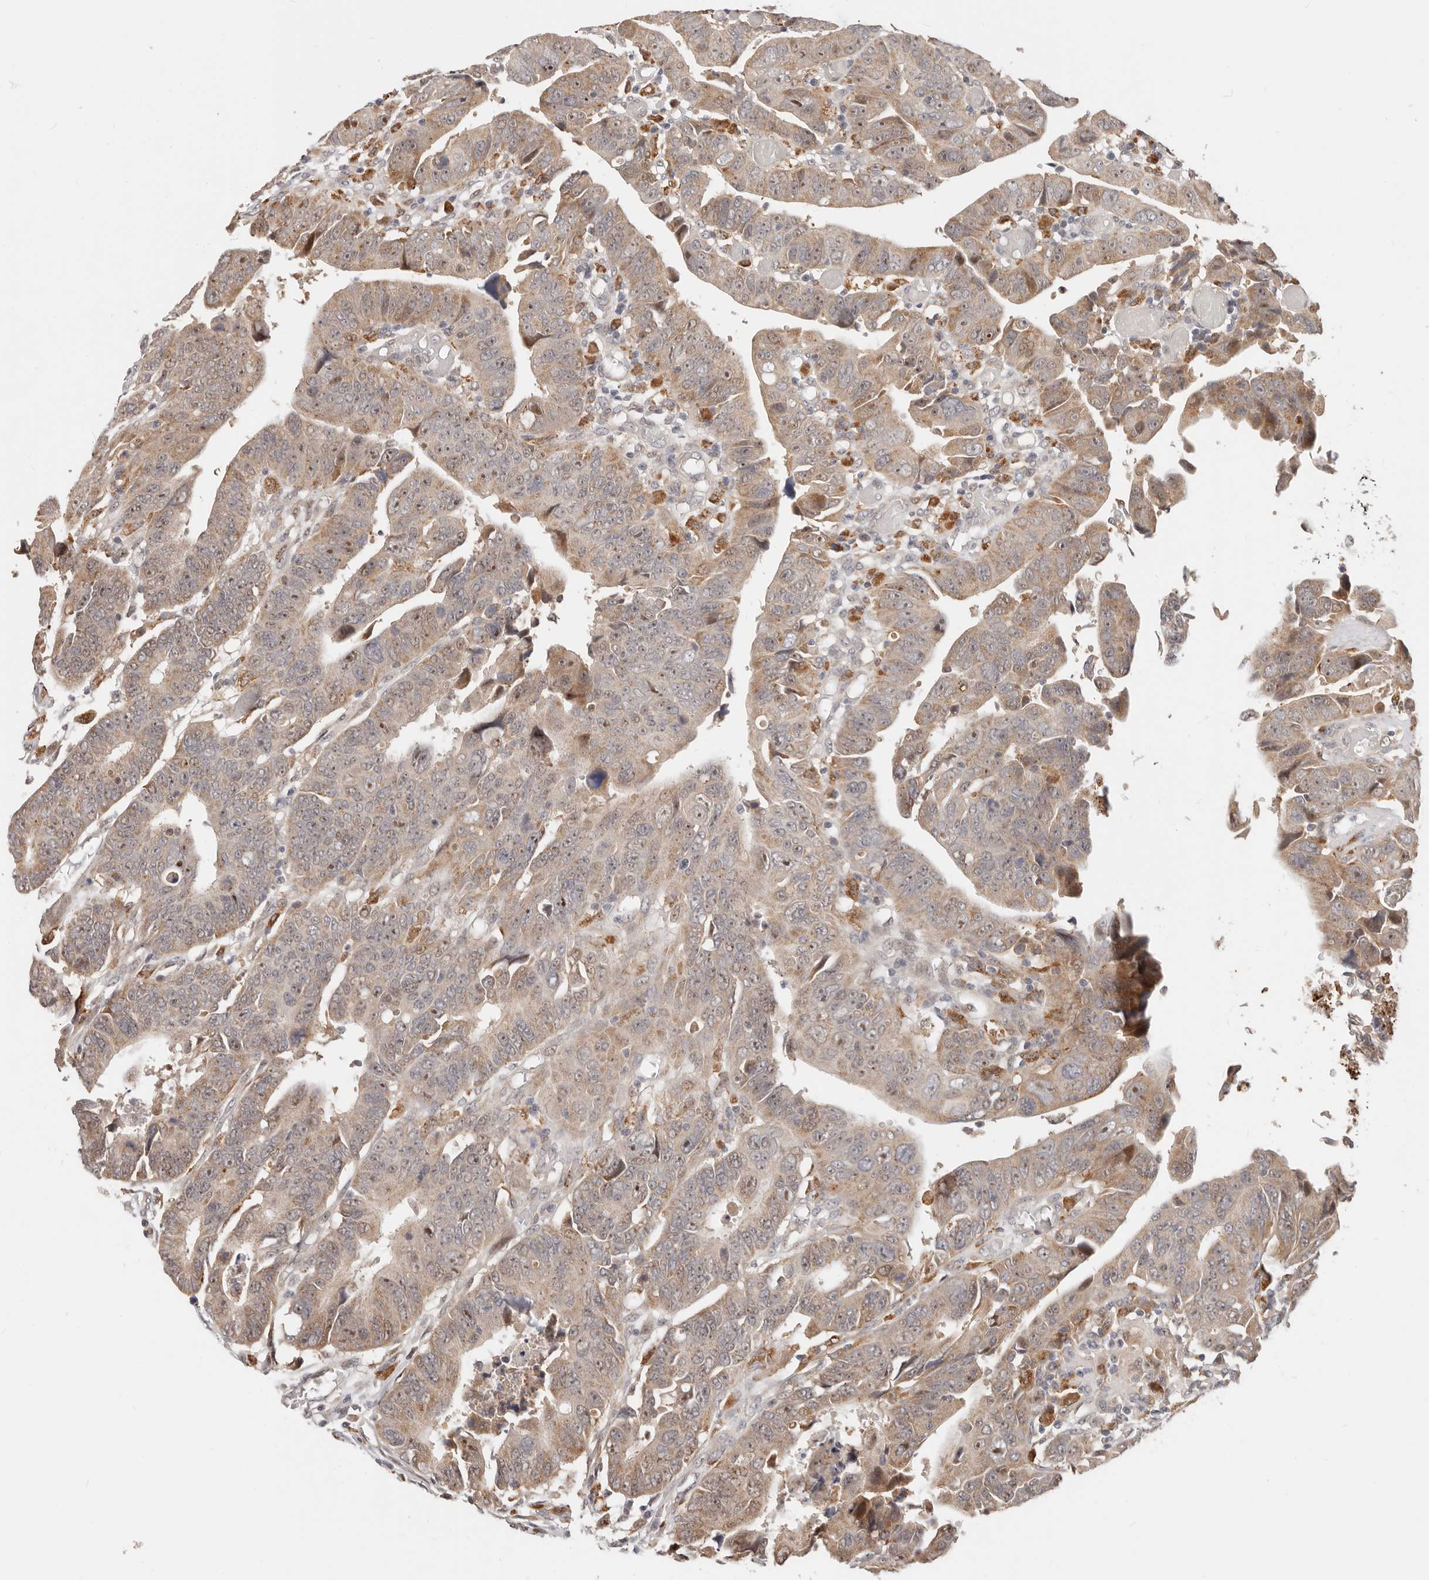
{"staining": {"intensity": "weak", "quantity": ">75%", "location": "cytoplasmic/membranous,nuclear"}, "tissue": "colorectal cancer", "cell_type": "Tumor cells", "image_type": "cancer", "snomed": [{"axis": "morphology", "description": "Adenocarcinoma, NOS"}, {"axis": "topography", "description": "Rectum"}], "caption": "The immunohistochemical stain labels weak cytoplasmic/membranous and nuclear staining in tumor cells of colorectal adenocarcinoma tissue.", "gene": "ZRANB1", "patient": {"sex": "female", "age": 65}}